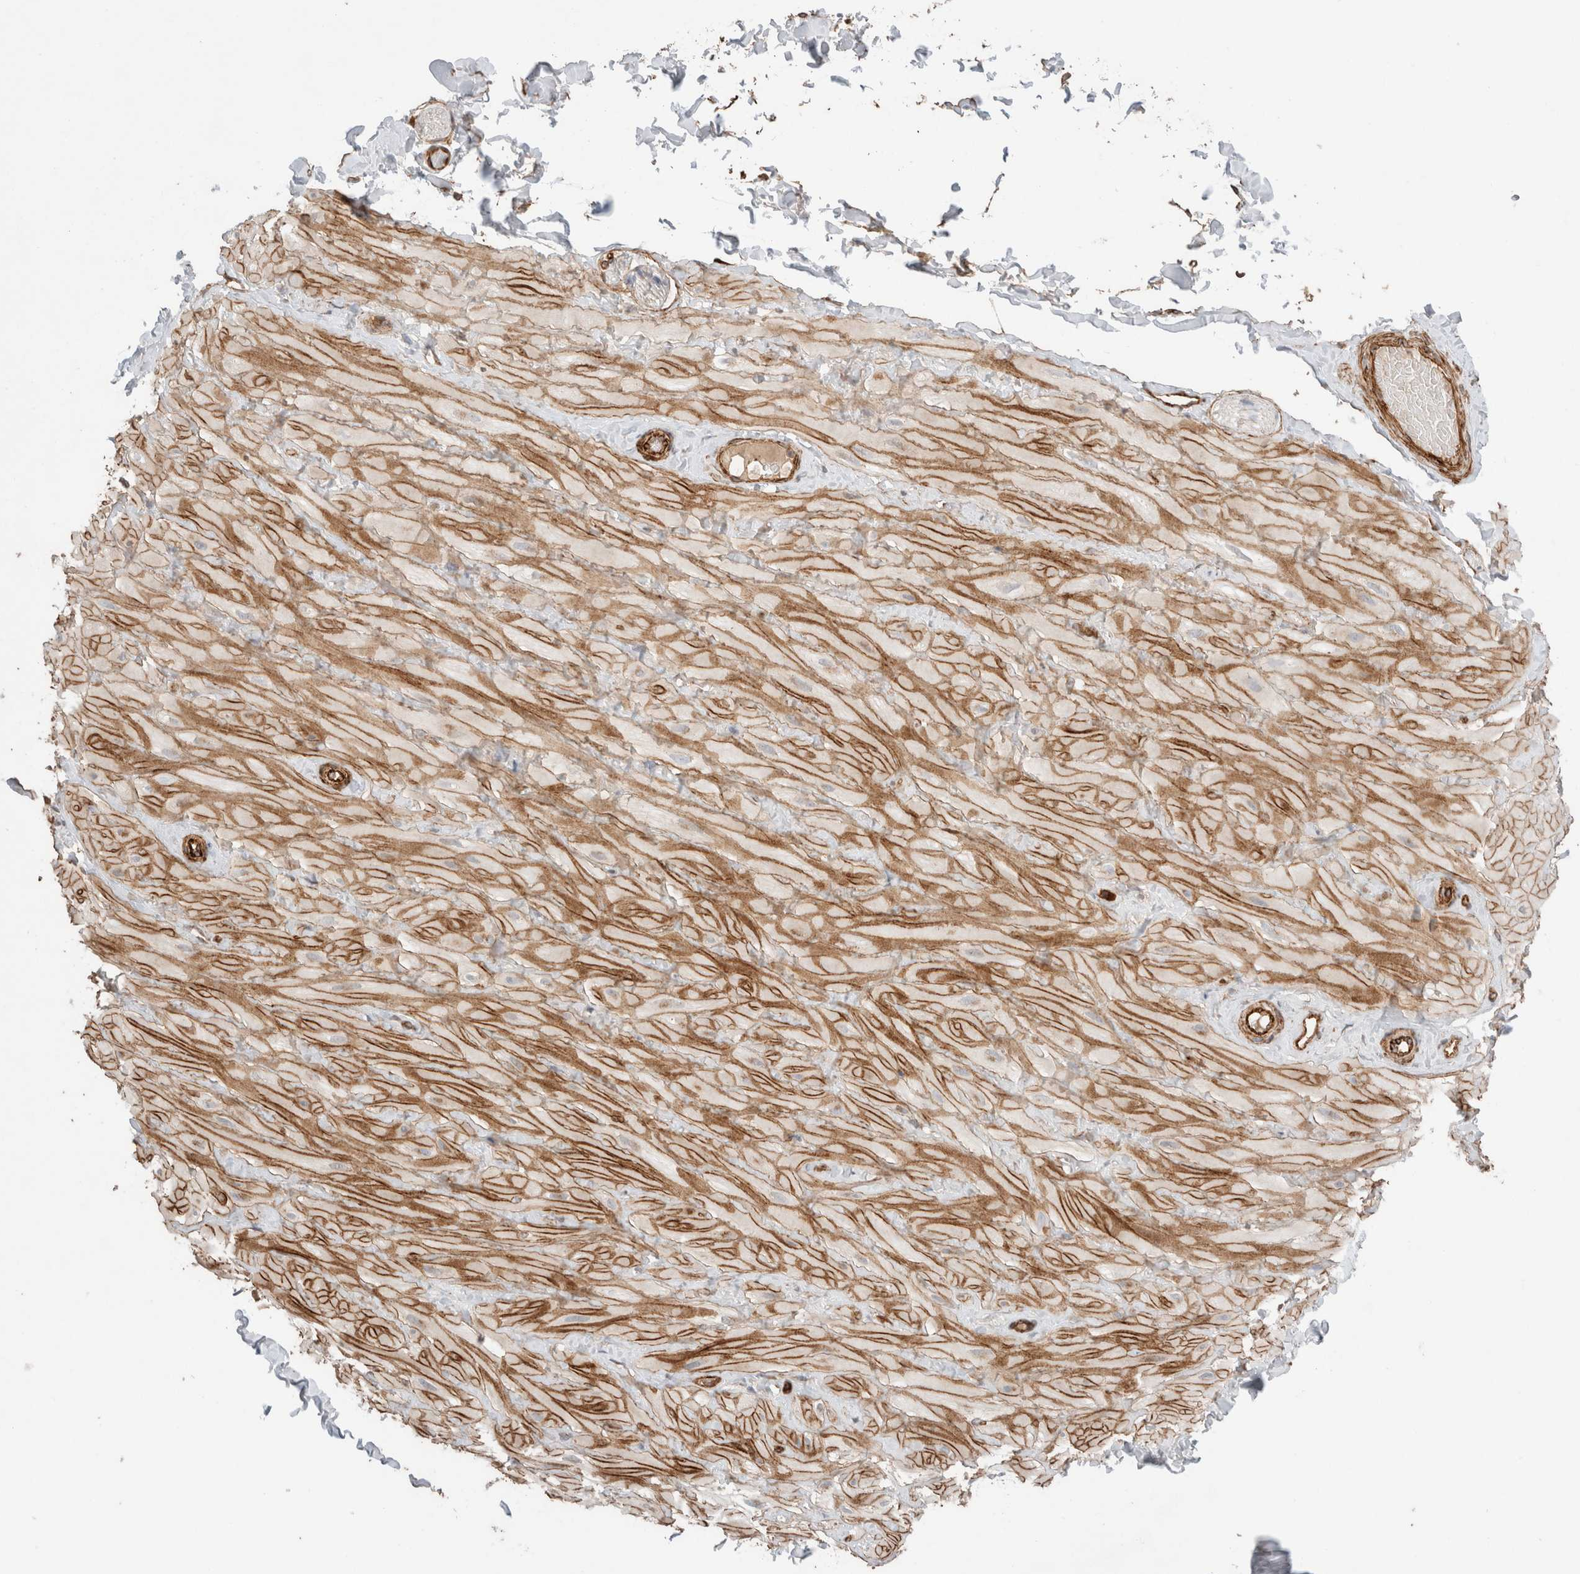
{"staining": {"intensity": "strong", "quantity": ">75%", "location": "cytoplasmic/membranous"}, "tissue": "adipose tissue", "cell_type": "Adipocytes", "image_type": "normal", "snomed": [{"axis": "morphology", "description": "Normal tissue, NOS"}, {"axis": "topography", "description": "Adipose tissue"}, {"axis": "topography", "description": "Vascular tissue"}, {"axis": "topography", "description": "Peripheral nerve tissue"}], "caption": "Immunohistochemical staining of unremarkable human adipose tissue reveals high levels of strong cytoplasmic/membranous positivity in approximately >75% of adipocytes. (brown staining indicates protein expression, while blue staining denotes nuclei).", "gene": "RAB32", "patient": {"sex": "male", "age": 25}}